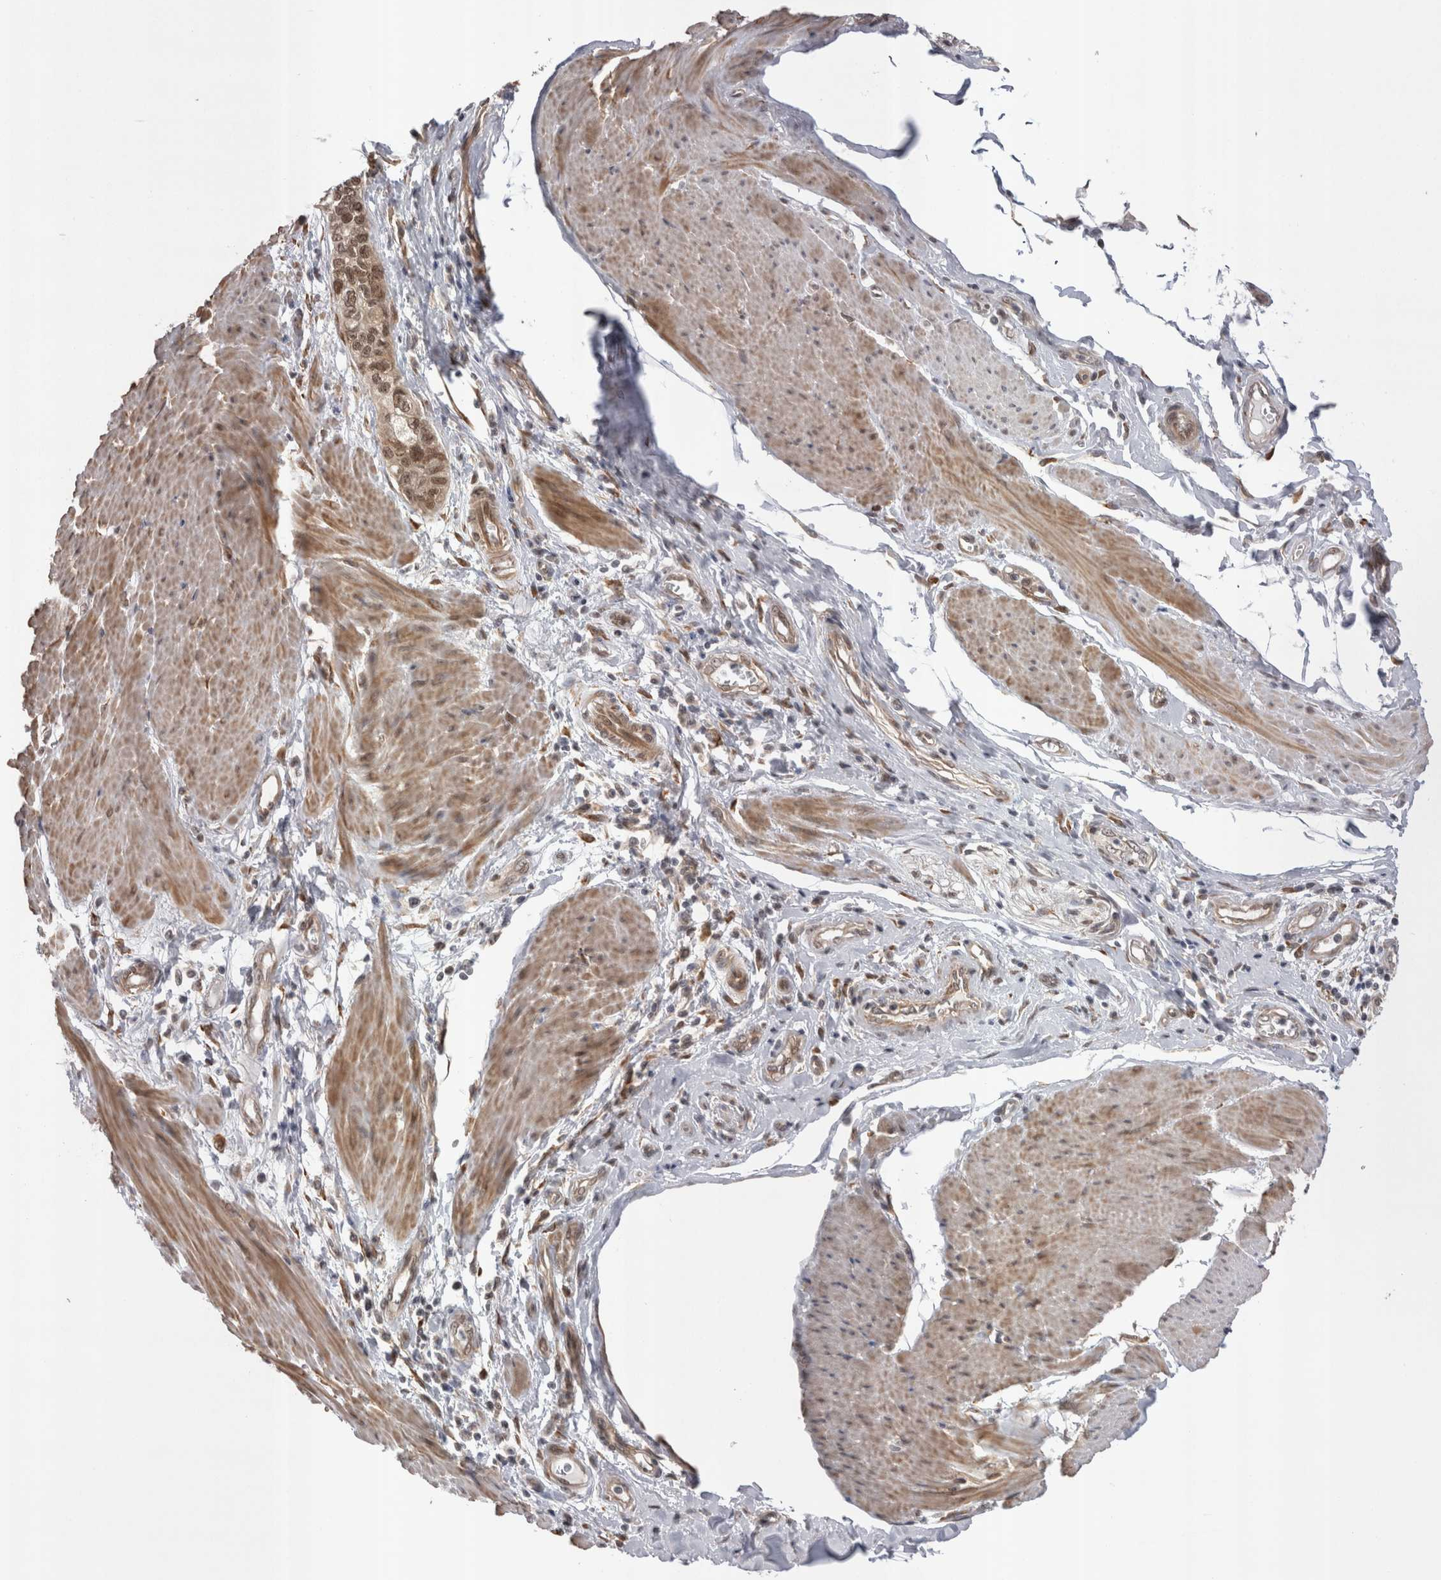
{"staining": {"intensity": "moderate", "quantity": ">75%", "location": "cytoplasmic/membranous,nuclear"}, "tissue": "pancreatic cancer", "cell_type": "Tumor cells", "image_type": "cancer", "snomed": [{"axis": "morphology", "description": "Adenocarcinoma, NOS"}, {"axis": "topography", "description": "Pancreas"}], "caption": "A medium amount of moderate cytoplasmic/membranous and nuclear positivity is present in approximately >75% of tumor cells in pancreatic adenocarcinoma tissue.", "gene": "EXOSC4", "patient": {"sex": "male", "age": 74}}